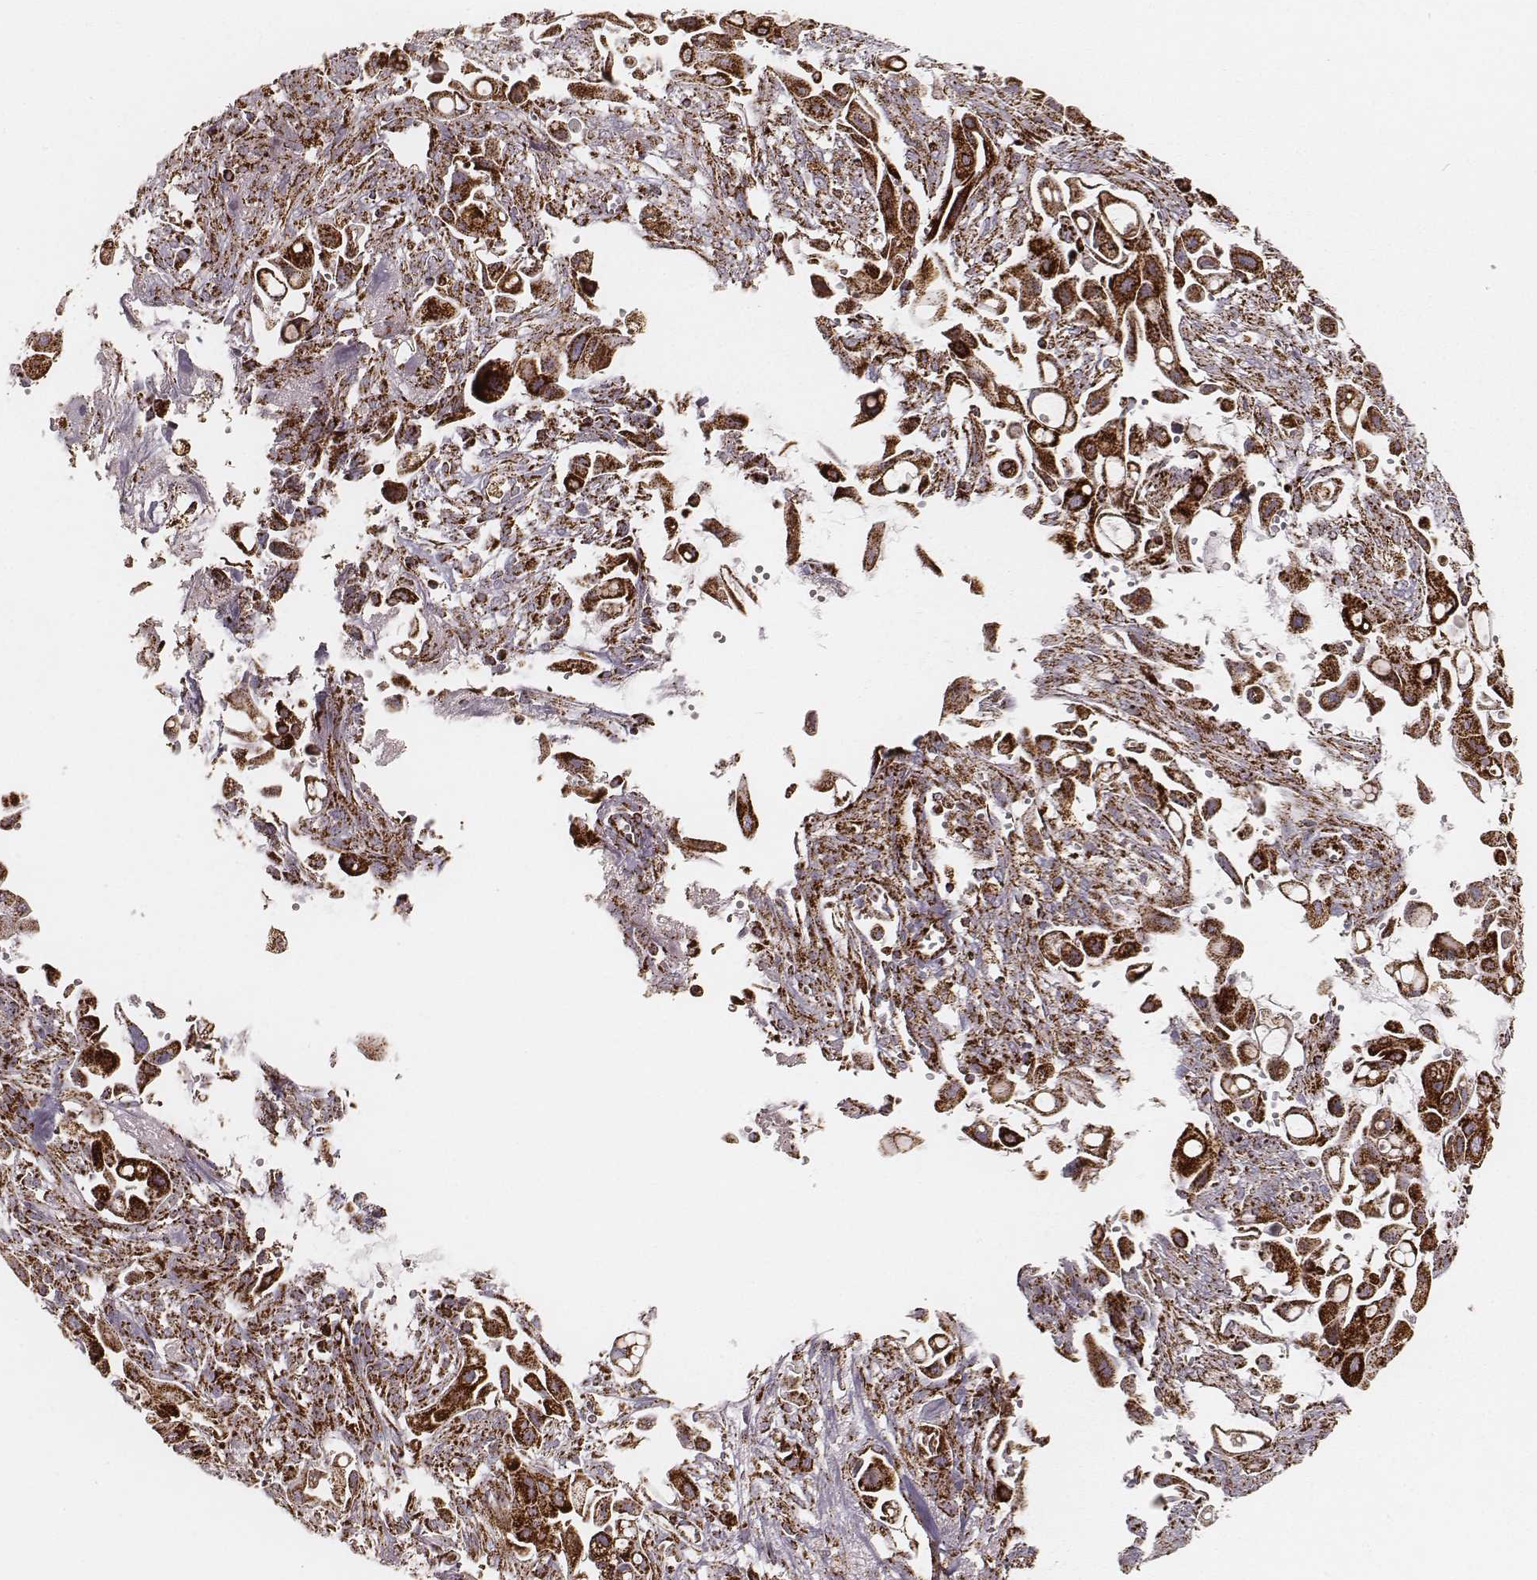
{"staining": {"intensity": "strong", "quantity": ">75%", "location": "cytoplasmic/membranous"}, "tissue": "pancreatic cancer", "cell_type": "Tumor cells", "image_type": "cancer", "snomed": [{"axis": "morphology", "description": "Adenocarcinoma, NOS"}, {"axis": "topography", "description": "Pancreas"}], "caption": "This histopathology image shows immunohistochemistry (IHC) staining of pancreatic cancer (adenocarcinoma), with high strong cytoplasmic/membranous expression in approximately >75% of tumor cells.", "gene": "CS", "patient": {"sex": "male", "age": 50}}